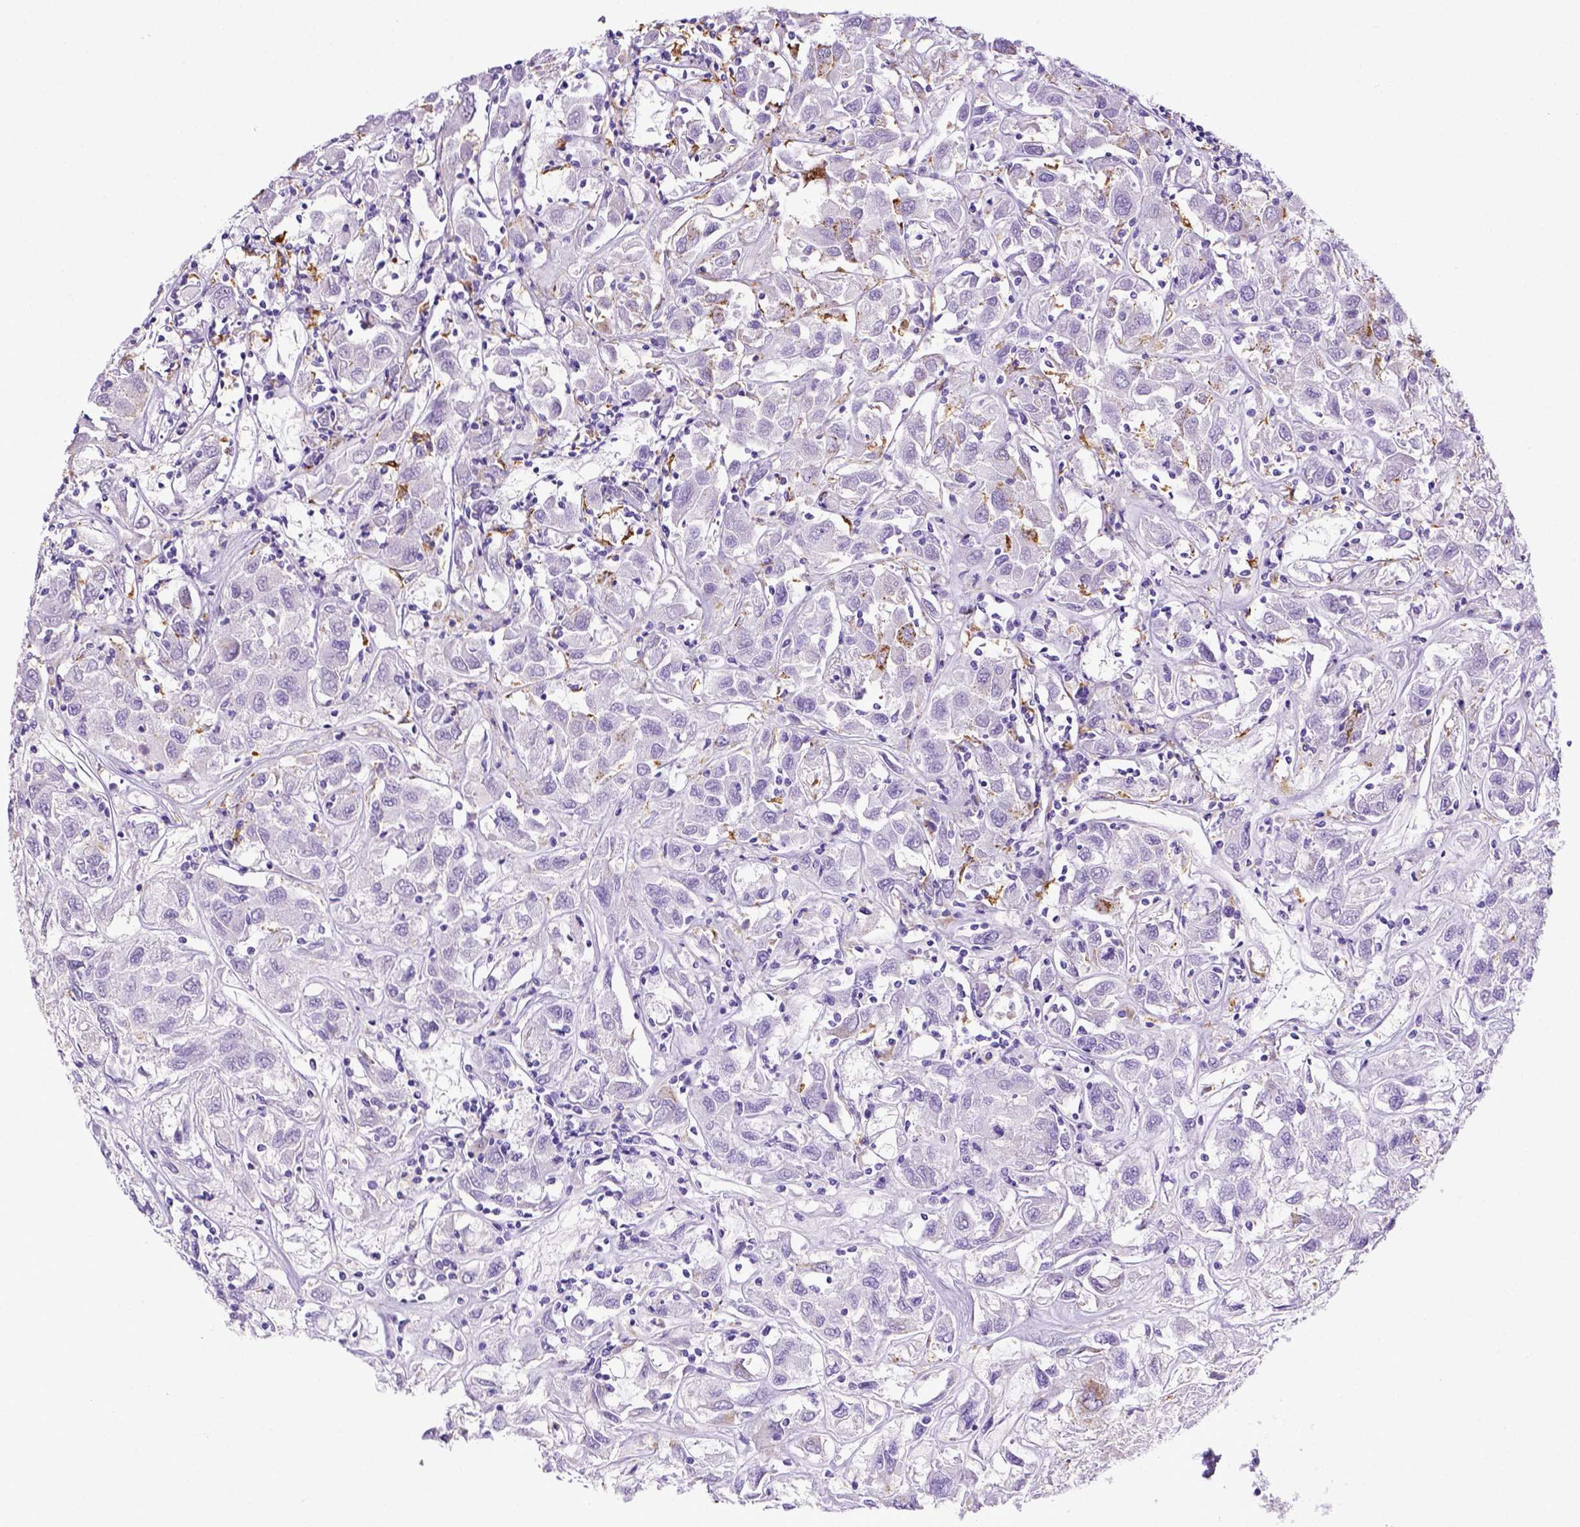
{"staining": {"intensity": "negative", "quantity": "none", "location": "none"}, "tissue": "renal cancer", "cell_type": "Tumor cells", "image_type": "cancer", "snomed": [{"axis": "morphology", "description": "Adenocarcinoma, NOS"}, {"axis": "topography", "description": "Kidney"}], "caption": "IHC histopathology image of neoplastic tissue: human renal adenocarcinoma stained with DAB (3,3'-diaminobenzidine) exhibits no significant protein expression in tumor cells. The staining was performed using DAB (3,3'-diaminobenzidine) to visualize the protein expression in brown, while the nuclei were stained in blue with hematoxylin (Magnification: 20x).", "gene": "CD68", "patient": {"sex": "female", "age": 76}}